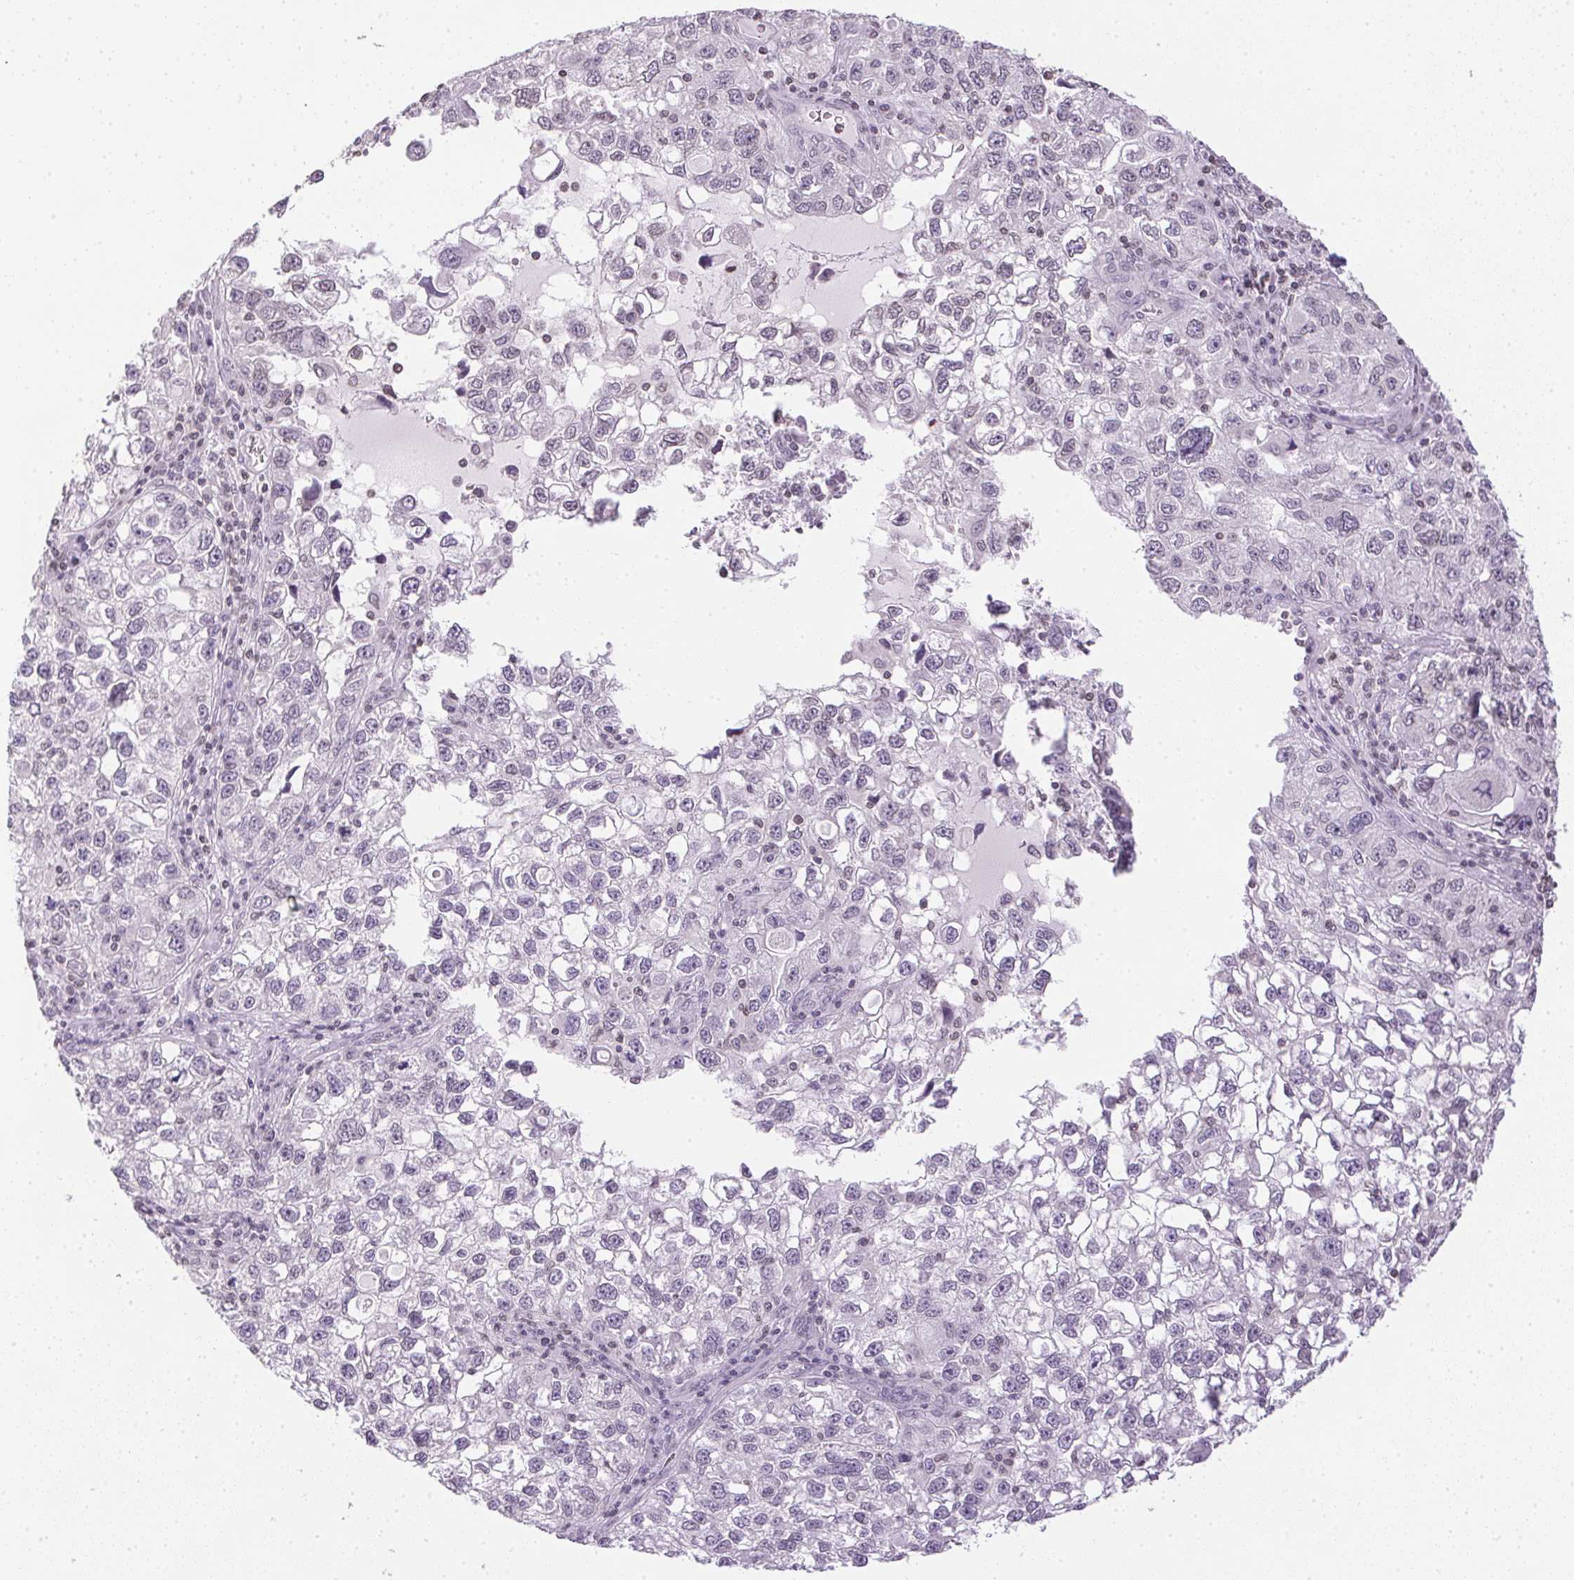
{"staining": {"intensity": "negative", "quantity": "none", "location": "none"}, "tissue": "cervical cancer", "cell_type": "Tumor cells", "image_type": "cancer", "snomed": [{"axis": "morphology", "description": "Squamous cell carcinoma, NOS"}, {"axis": "topography", "description": "Cervix"}], "caption": "Cervical cancer (squamous cell carcinoma) was stained to show a protein in brown. There is no significant positivity in tumor cells. Brightfield microscopy of IHC stained with DAB (brown) and hematoxylin (blue), captured at high magnification.", "gene": "PRL", "patient": {"sex": "female", "age": 55}}